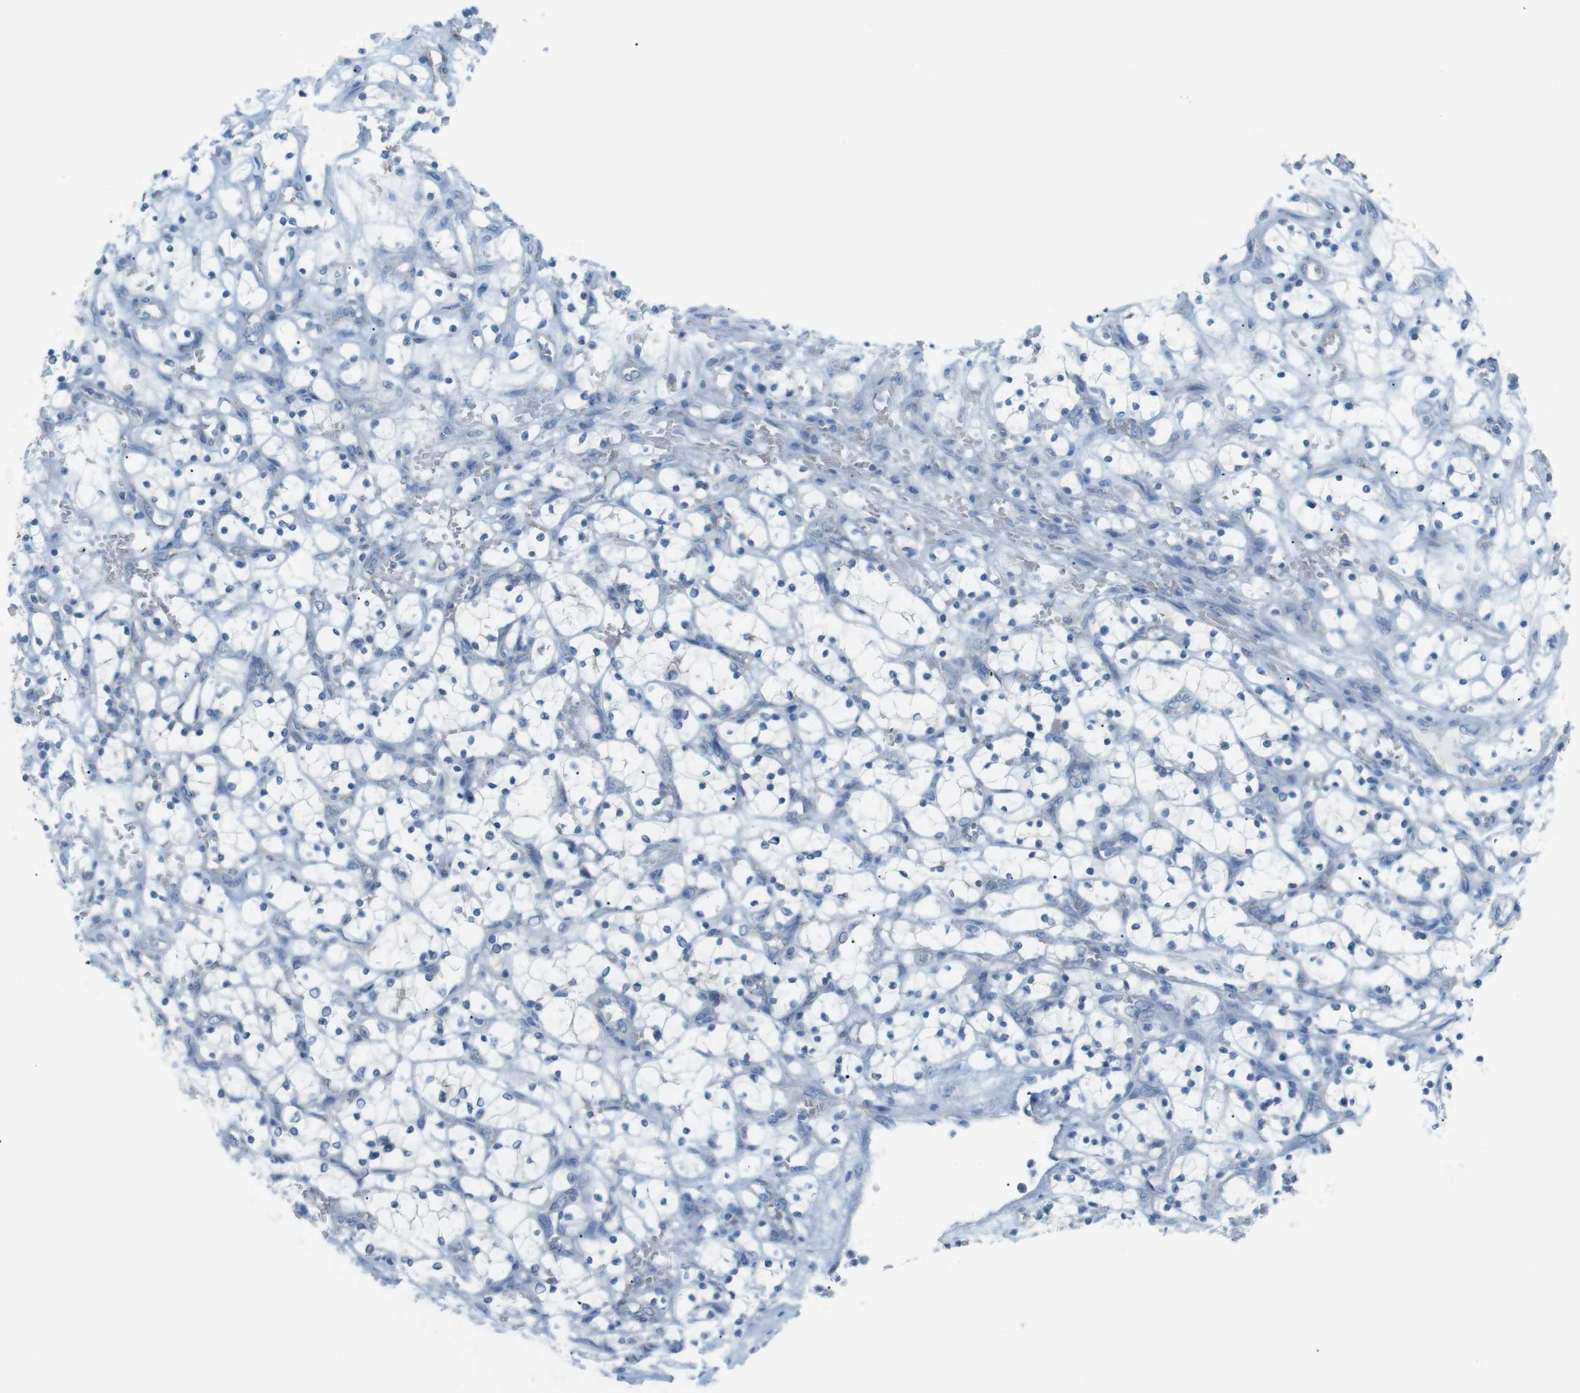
{"staining": {"intensity": "negative", "quantity": "none", "location": "none"}, "tissue": "renal cancer", "cell_type": "Tumor cells", "image_type": "cancer", "snomed": [{"axis": "morphology", "description": "Adenocarcinoma, NOS"}, {"axis": "topography", "description": "Kidney"}], "caption": "The histopathology image demonstrates no staining of tumor cells in adenocarcinoma (renal). (DAB immunohistochemistry (IHC) with hematoxylin counter stain).", "gene": "VAMP1", "patient": {"sex": "female", "age": 69}}